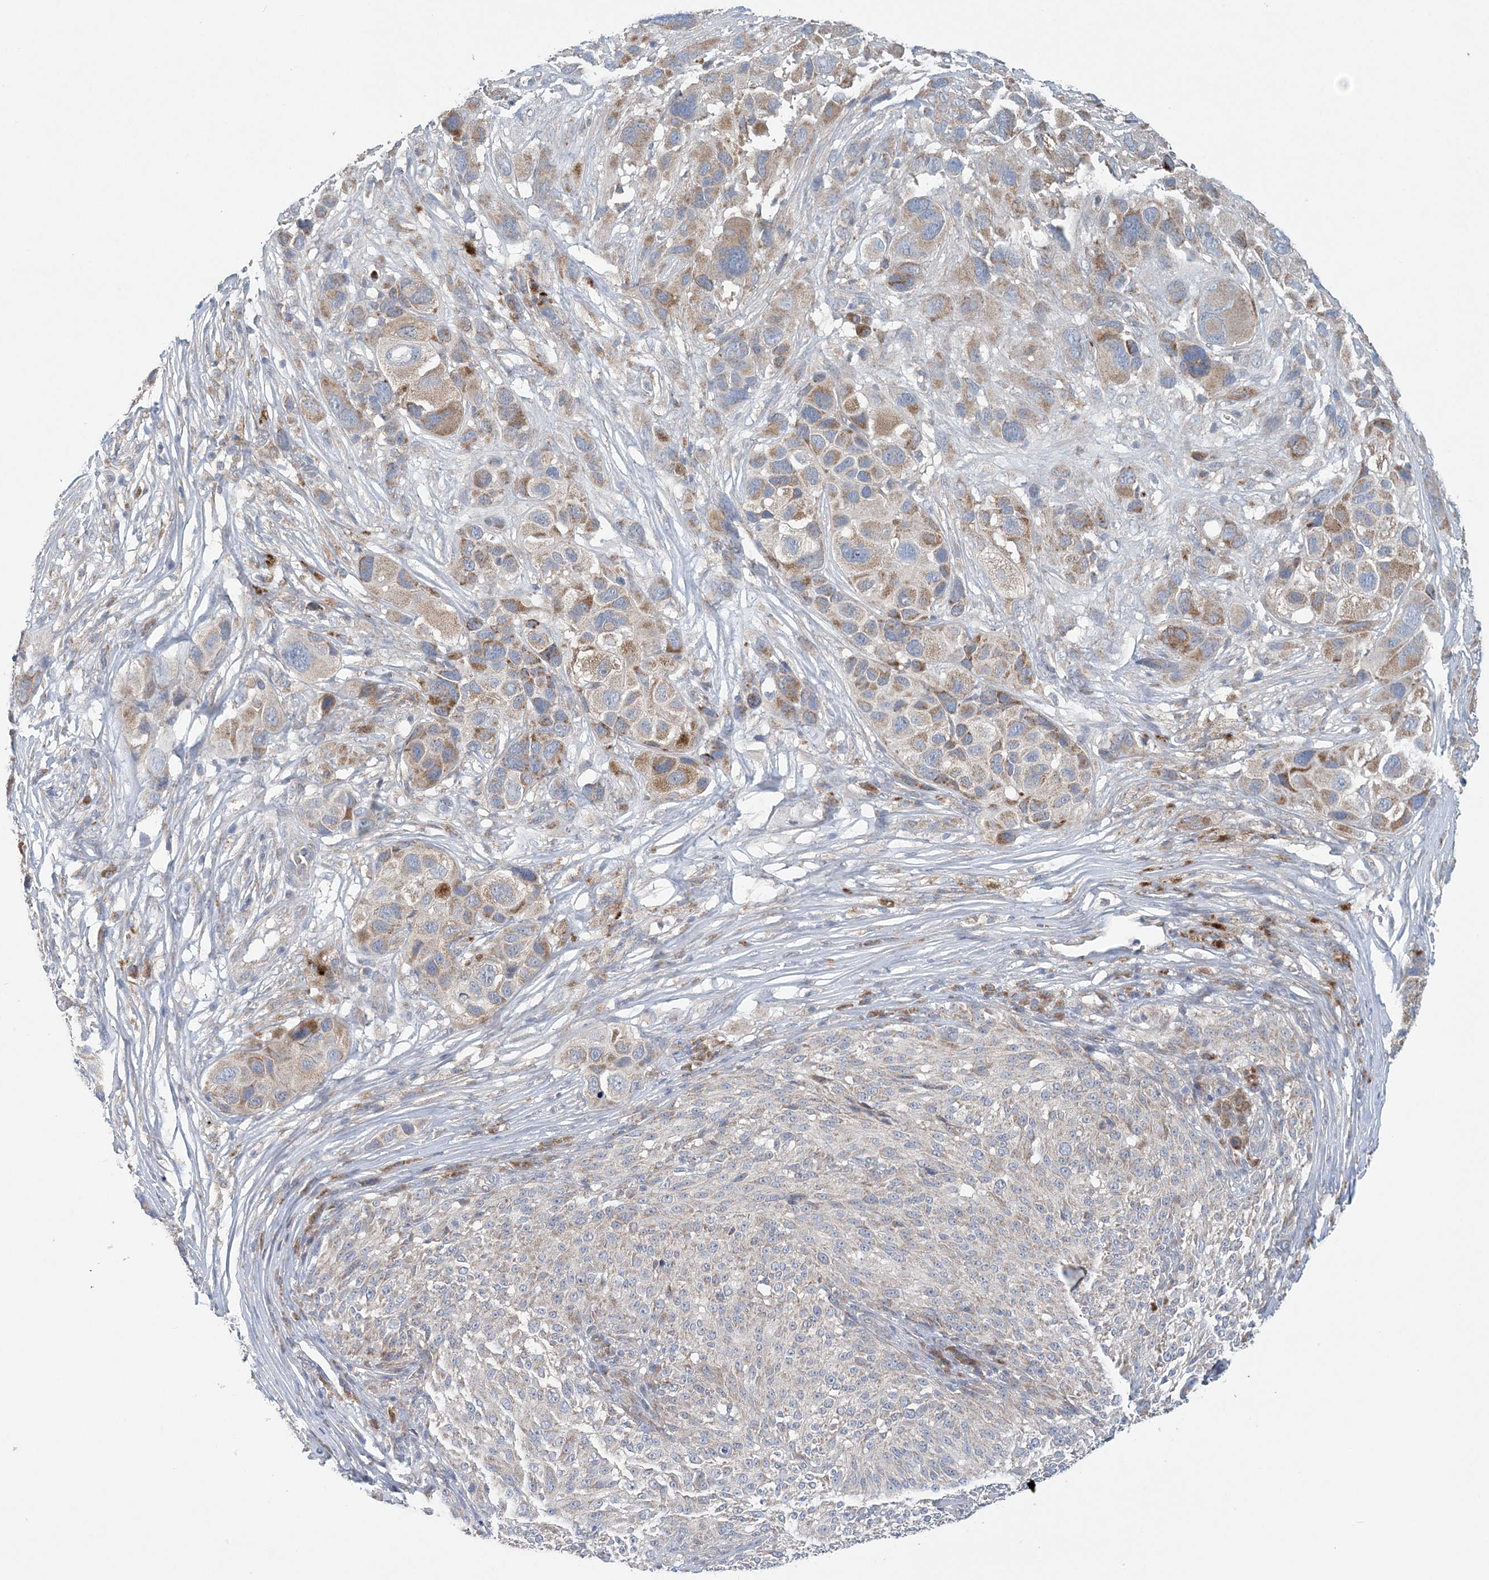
{"staining": {"intensity": "moderate", "quantity": "25%-75%", "location": "cytoplasmic/membranous"}, "tissue": "melanoma", "cell_type": "Tumor cells", "image_type": "cancer", "snomed": [{"axis": "morphology", "description": "Malignant melanoma, NOS"}, {"axis": "topography", "description": "Skin of trunk"}], "caption": "High-power microscopy captured an immunohistochemistry (IHC) image of melanoma, revealing moderate cytoplasmic/membranous staining in approximately 25%-75% of tumor cells. (Stains: DAB in brown, nuclei in blue, Microscopy: brightfield microscopy at high magnification).", "gene": "COPE", "patient": {"sex": "male", "age": 71}}